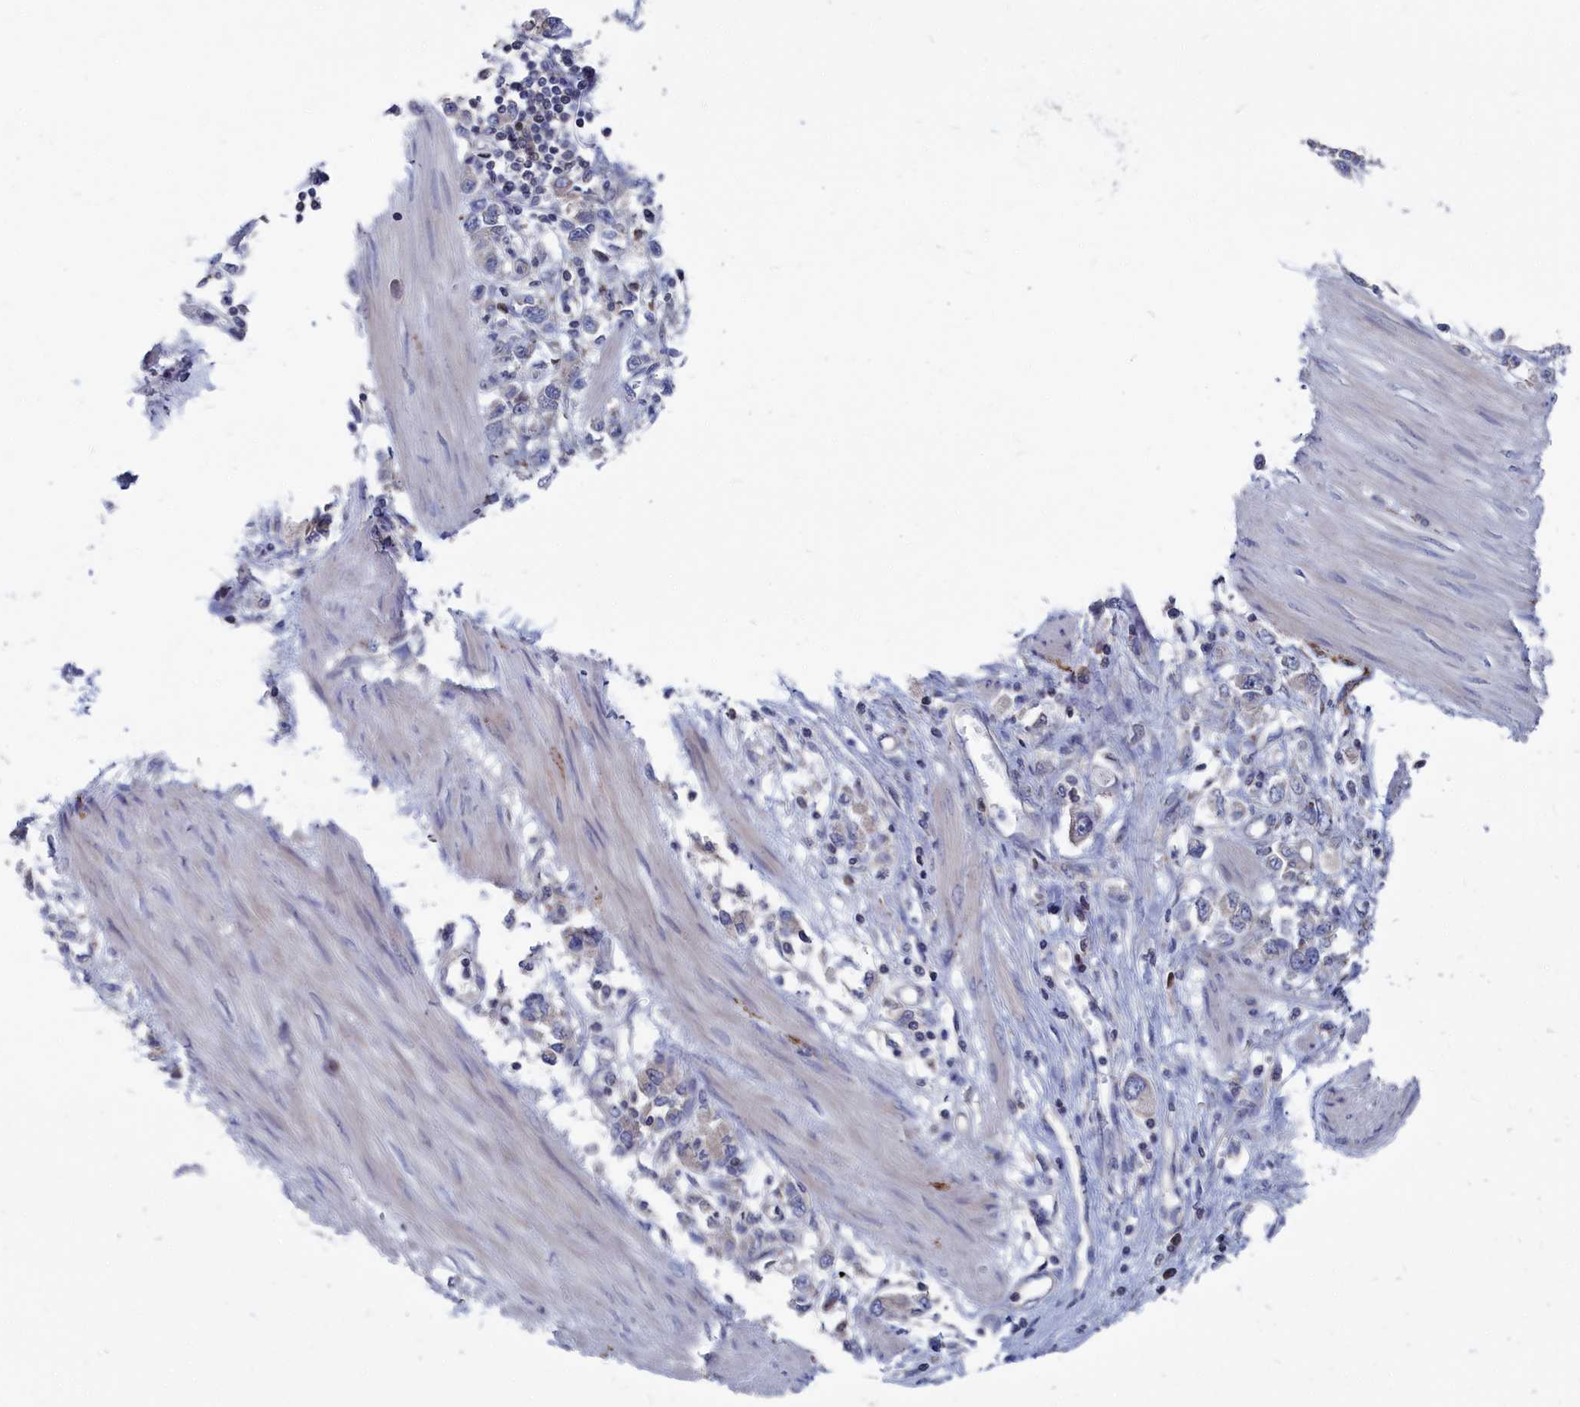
{"staining": {"intensity": "negative", "quantity": "none", "location": "none"}, "tissue": "stomach cancer", "cell_type": "Tumor cells", "image_type": "cancer", "snomed": [{"axis": "morphology", "description": "Adenocarcinoma, NOS"}, {"axis": "topography", "description": "Stomach"}], "caption": "Tumor cells are negative for brown protein staining in stomach adenocarcinoma.", "gene": "CEND1", "patient": {"sex": "female", "age": 76}}